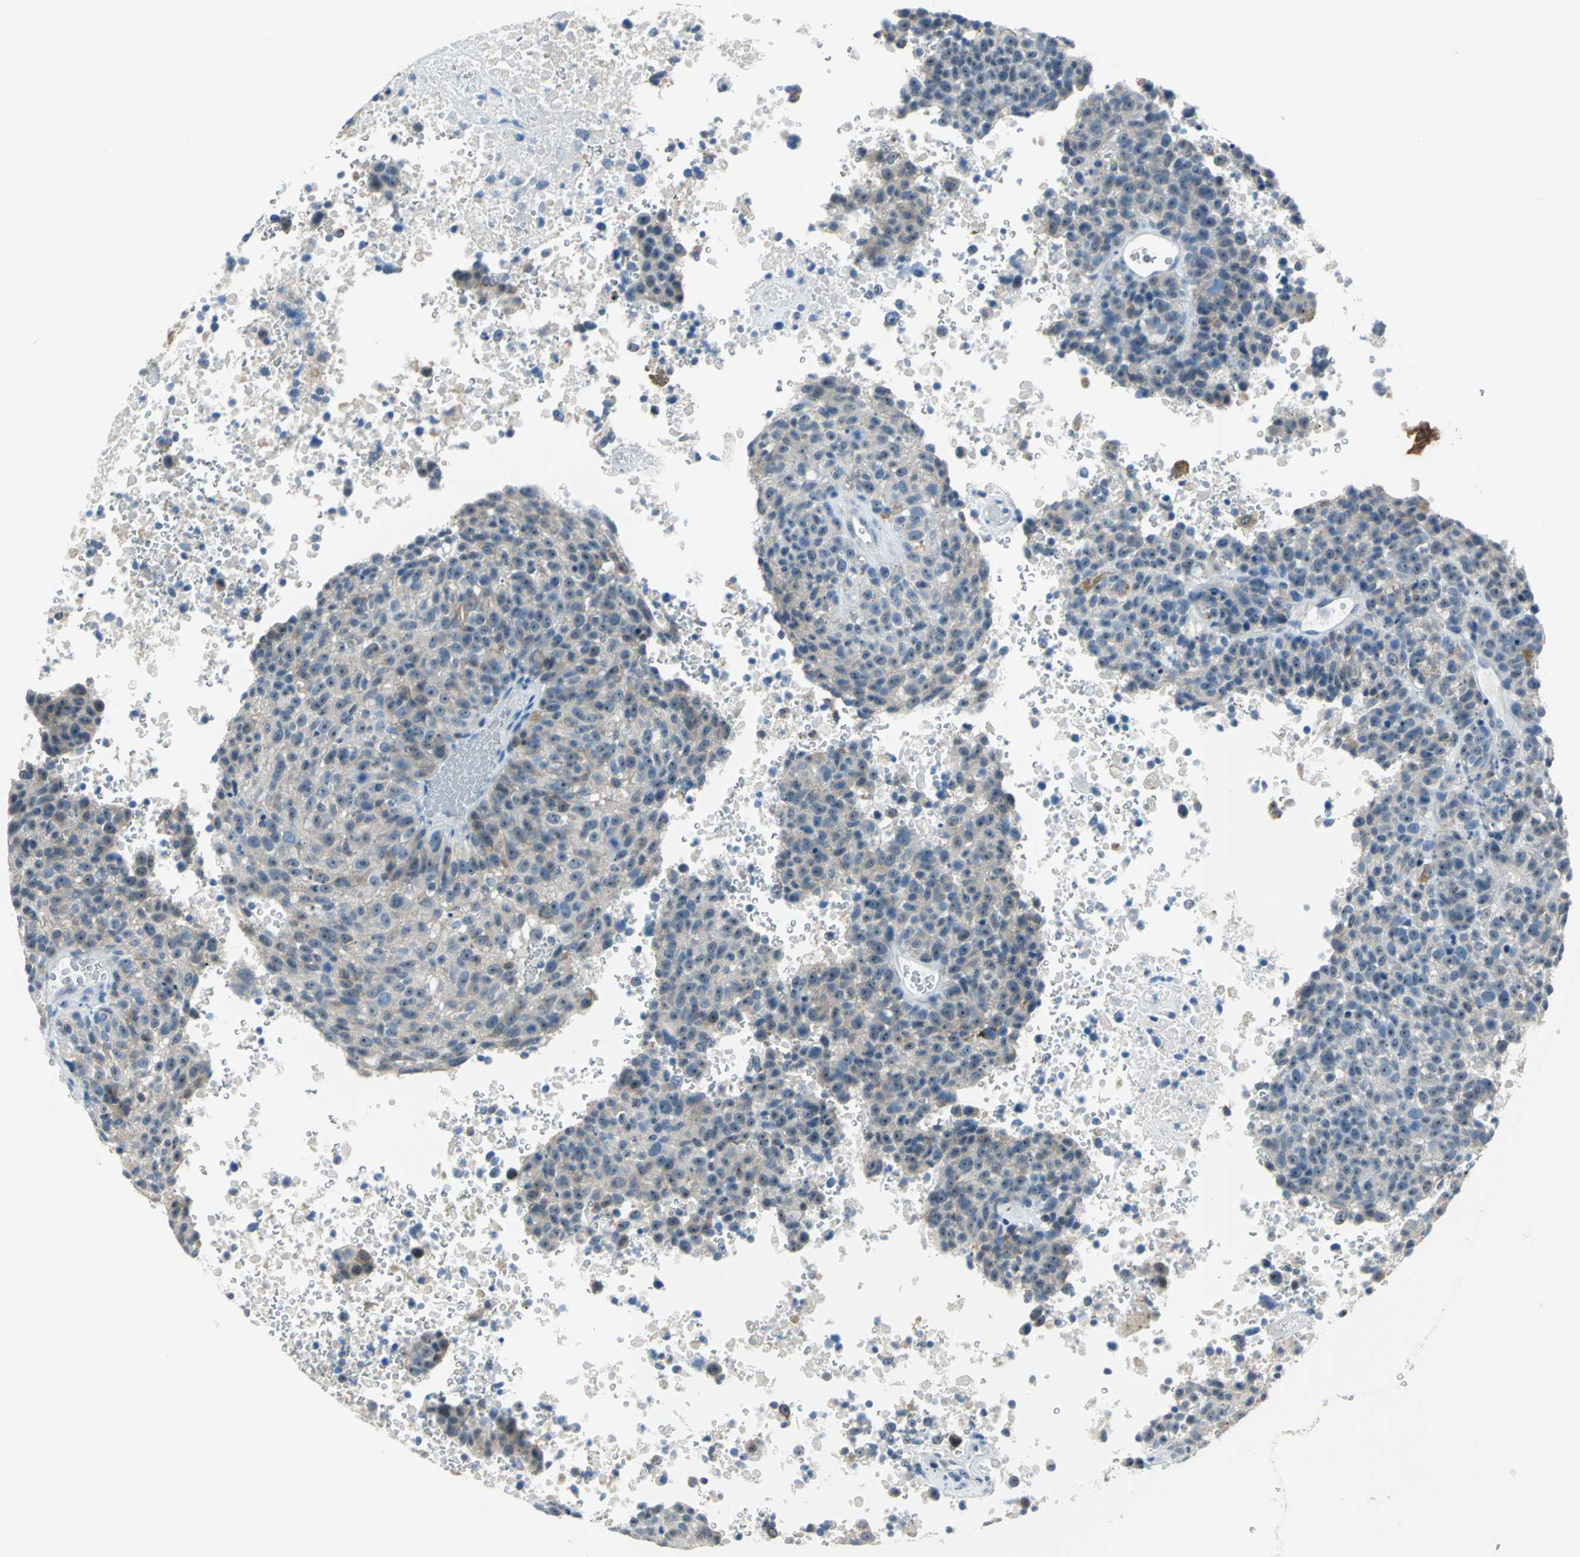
{"staining": {"intensity": "weak", "quantity": "<25%", "location": "cytoplasmic/membranous"}, "tissue": "melanoma", "cell_type": "Tumor cells", "image_type": "cancer", "snomed": [{"axis": "morphology", "description": "Malignant melanoma, Metastatic site"}, {"axis": "topography", "description": "Cerebral cortex"}], "caption": "A high-resolution histopathology image shows immunohistochemistry (IHC) staining of melanoma, which exhibits no significant expression in tumor cells.", "gene": "MUC4", "patient": {"sex": "female", "age": 52}}